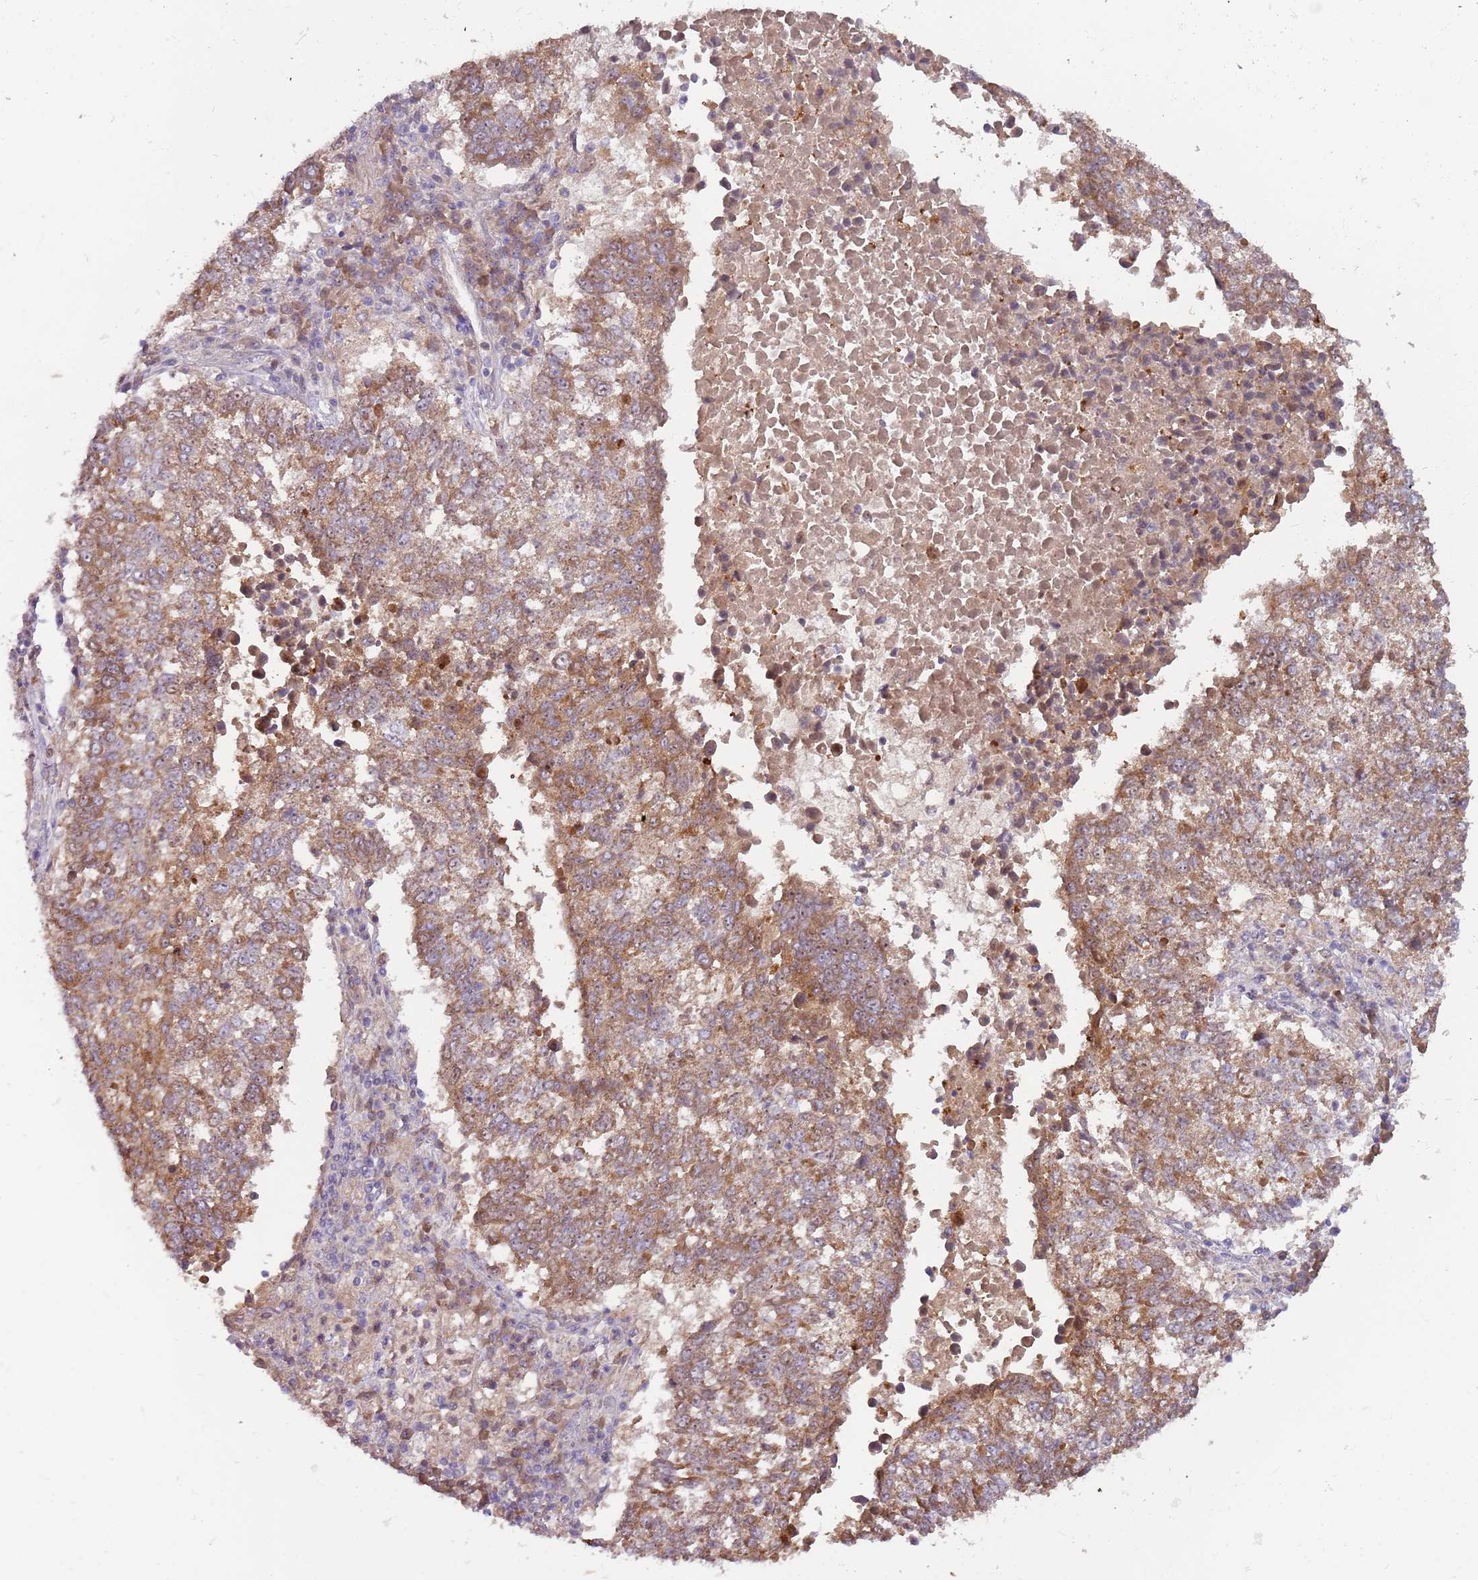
{"staining": {"intensity": "moderate", "quantity": ">75%", "location": "cytoplasmic/membranous"}, "tissue": "lung cancer", "cell_type": "Tumor cells", "image_type": "cancer", "snomed": [{"axis": "morphology", "description": "Squamous cell carcinoma, NOS"}, {"axis": "topography", "description": "Lung"}], "caption": "Immunohistochemistry (DAB) staining of lung cancer exhibits moderate cytoplasmic/membranous protein staining in approximately >75% of tumor cells.", "gene": "TRAPPC6B", "patient": {"sex": "male", "age": 73}}